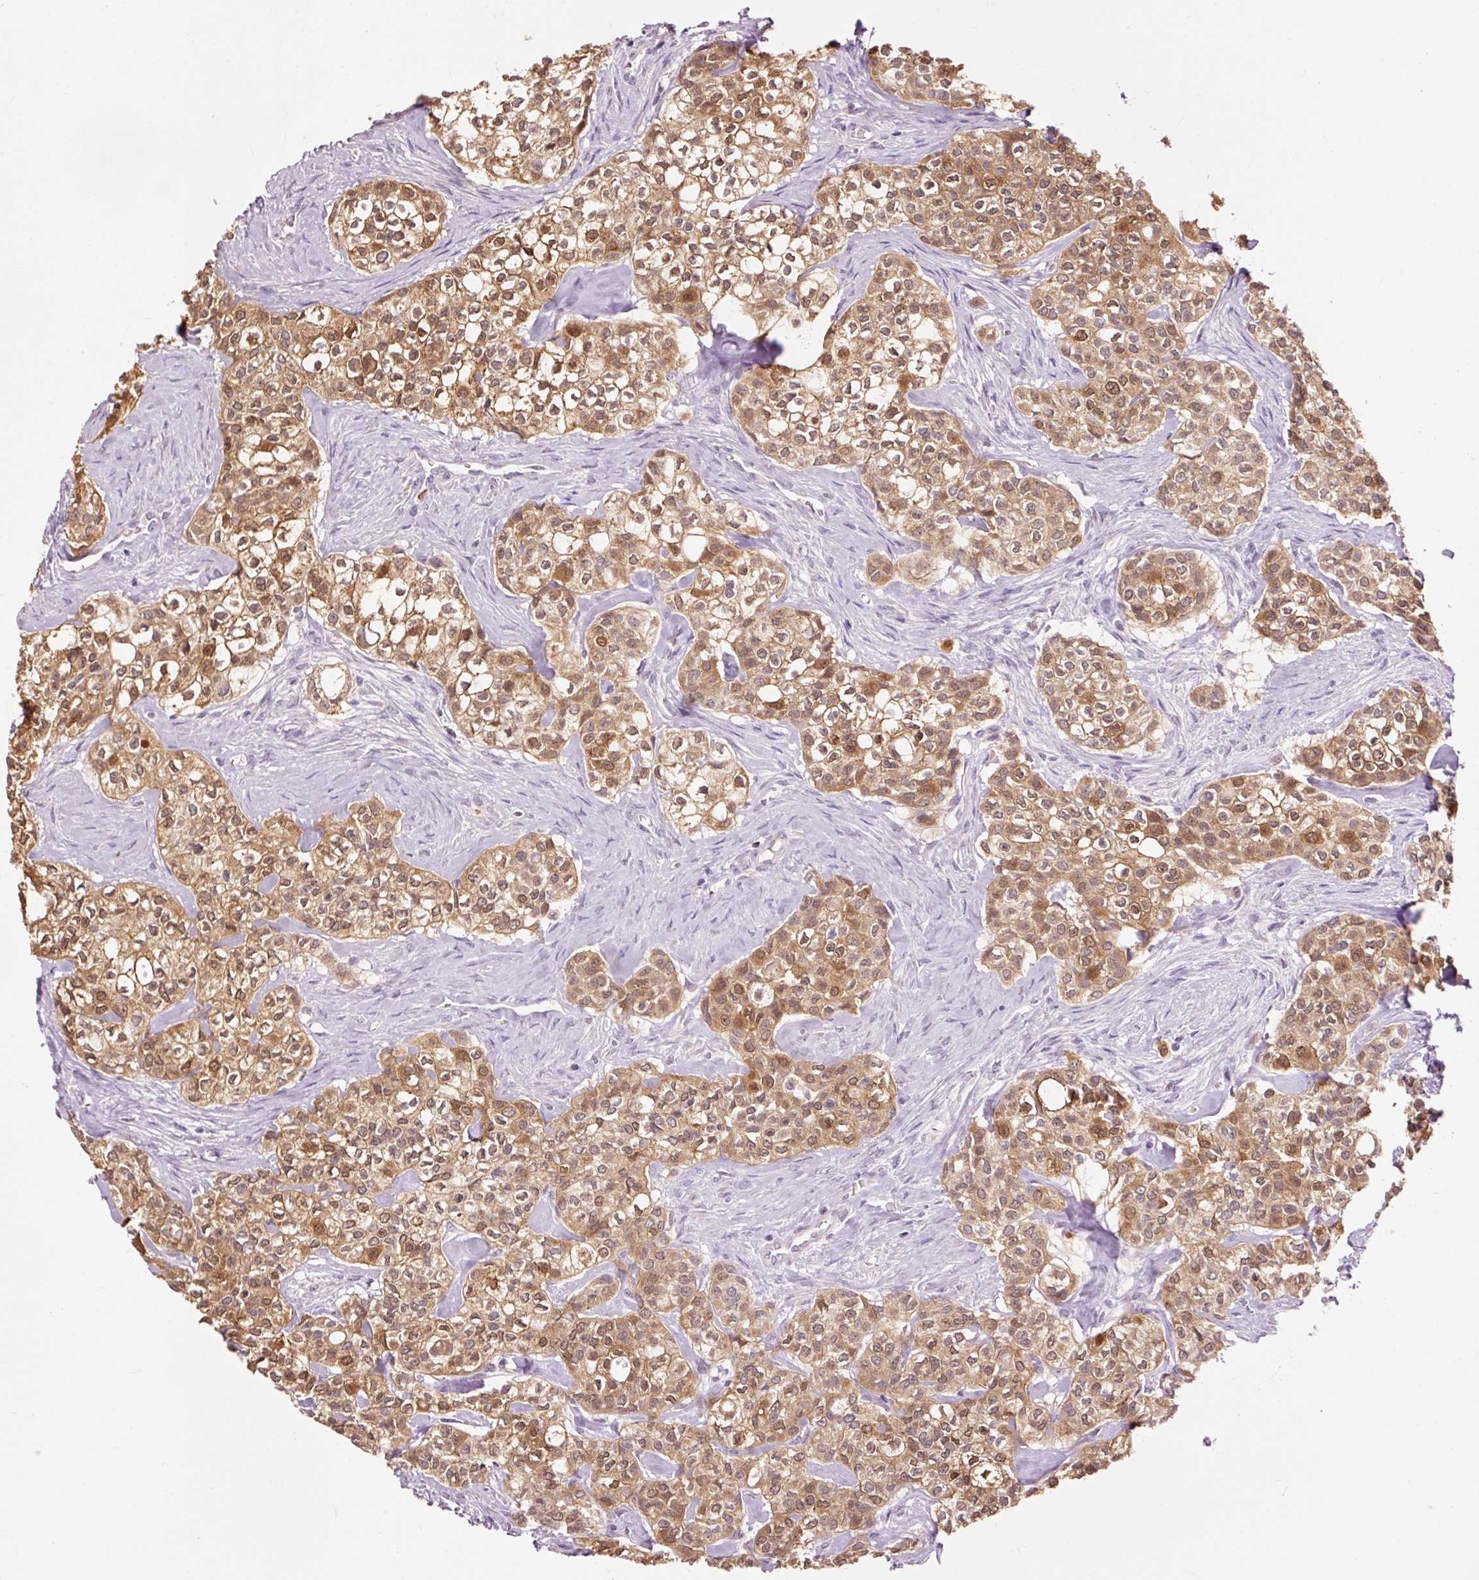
{"staining": {"intensity": "moderate", "quantity": ">75%", "location": "cytoplasmic/membranous,nuclear"}, "tissue": "head and neck cancer", "cell_type": "Tumor cells", "image_type": "cancer", "snomed": [{"axis": "morphology", "description": "Adenocarcinoma, NOS"}, {"axis": "topography", "description": "Head-Neck"}], "caption": "A brown stain shows moderate cytoplasmic/membranous and nuclear staining of a protein in head and neck cancer (adenocarcinoma) tumor cells. The protein is stained brown, and the nuclei are stained in blue (DAB (3,3'-diaminobenzidine) IHC with brightfield microscopy, high magnification).", "gene": "PRDX5", "patient": {"sex": "male", "age": 81}}